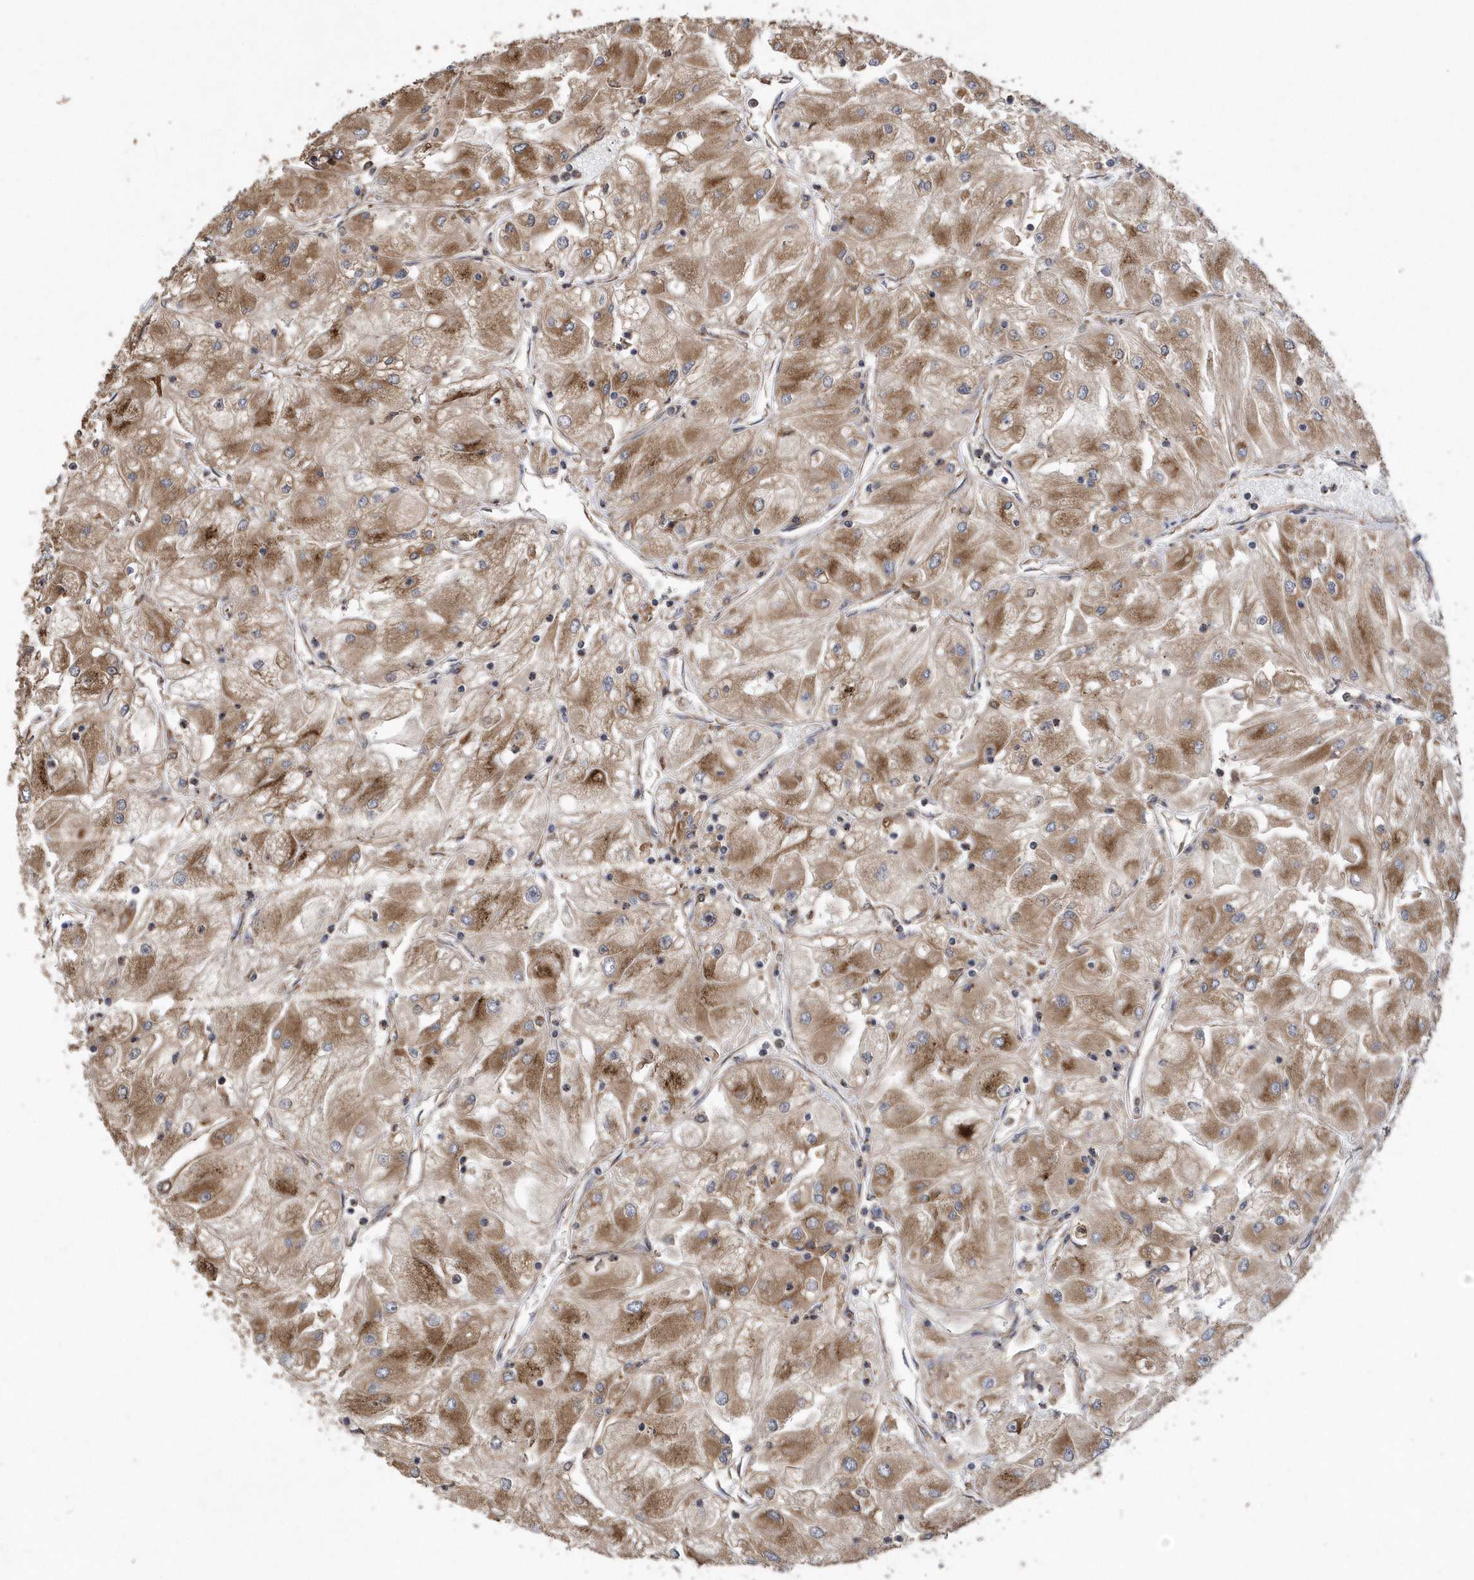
{"staining": {"intensity": "moderate", "quantity": ">75%", "location": "cytoplasmic/membranous"}, "tissue": "renal cancer", "cell_type": "Tumor cells", "image_type": "cancer", "snomed": [{"axis": "morphology", "description": "Adenocarcinoma, NOS"}, {"axis": "topography", "description": "Kidney"}], "caption": "The micrograph displays immunohistochemical staining of adenocarcinoma (renal). There is moderate cytoplasmic/membranous positivity is appreciated in about >75% of tumor cells.", "gene": "WASHC5", "patient": {"sex": "male", "age": 80}}